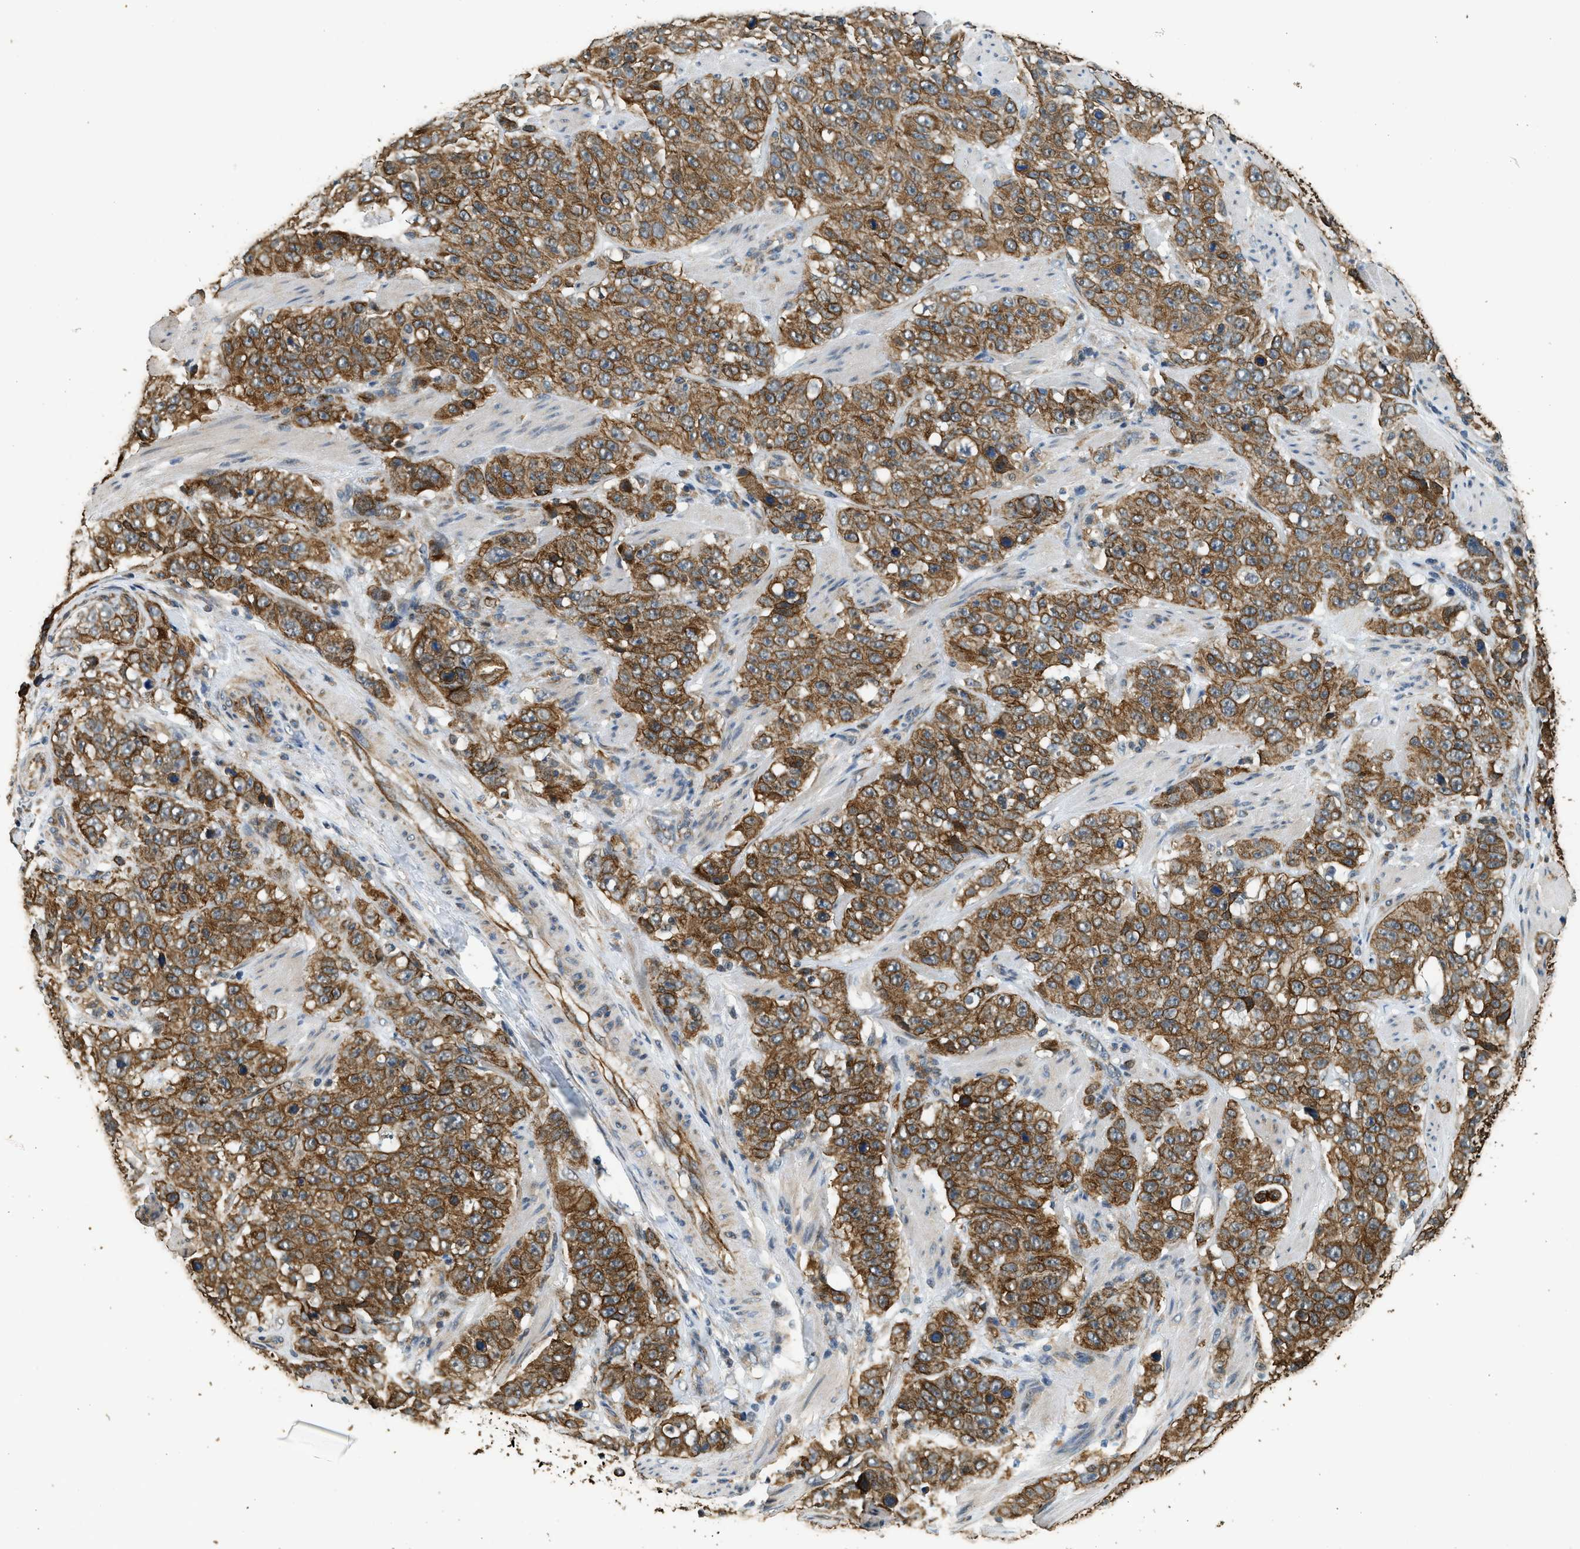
{"staining": {"intensity": "moderate", "quantity": ">75%", "location": "cytoplasmic/membranous"}, "tissue": "stomach cancer", "cell_type": "Tumor cells", "image_type": "cancer", "snomed": [{"axis": "morphology", "description": "Adenocarcinoma, NOS"}, {"axis": "topography", "description": "Stomach"}], "caption": "The image reveals a brown stain indicating the presence of a protein in the cytoplasmic/membranous of tumor cells in adenocarcinoma (stomach). (DAB (3,3'-diaminobenzidine) = brown stain, brightfield microscopy at high magnification).", "gene": "PCLO", "patient": {"sex": "male", "age": 48}}